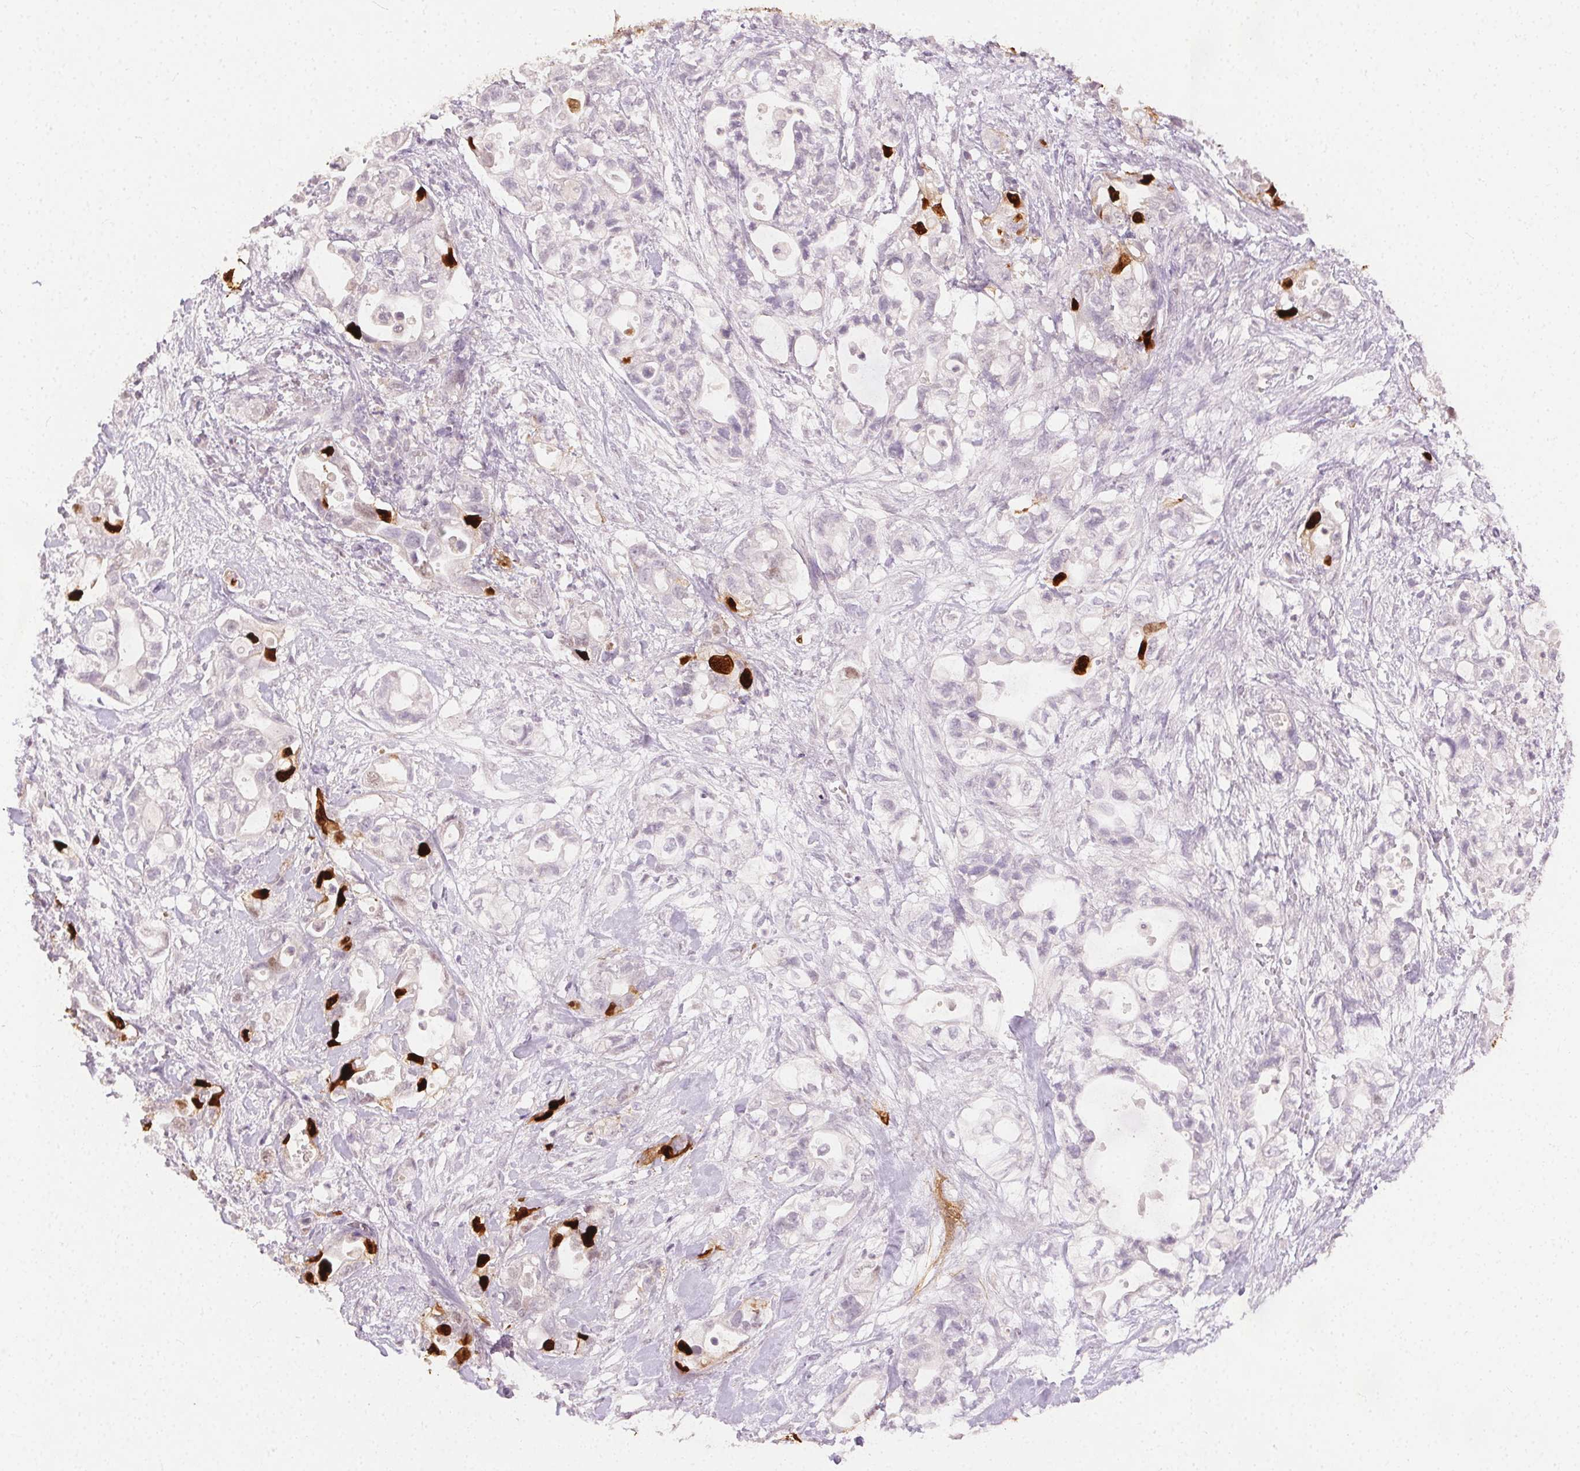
{"staining": {"intensity": "strong", "quantity": "<25%", "location": "nuclear"}, "tissue": "pancreatic cancer", "cell_type": "Tumor cells", "image_type": "cancer", "snomed": [{"axis": "morphology", "description": "Adenocarcinoma, NOS"}, {"axis": "topography", "description": "Pancreas"}], "caption": "A brown stain labels strong nuclear expression of a protein in human pancreatic cancer (adenocarcinoma) tumor cells. (brown staining indicates protein expression, while blue staining denotes nuclei).", "gene": "ANLN", "patient": {"sex": "female", "age": 72}}